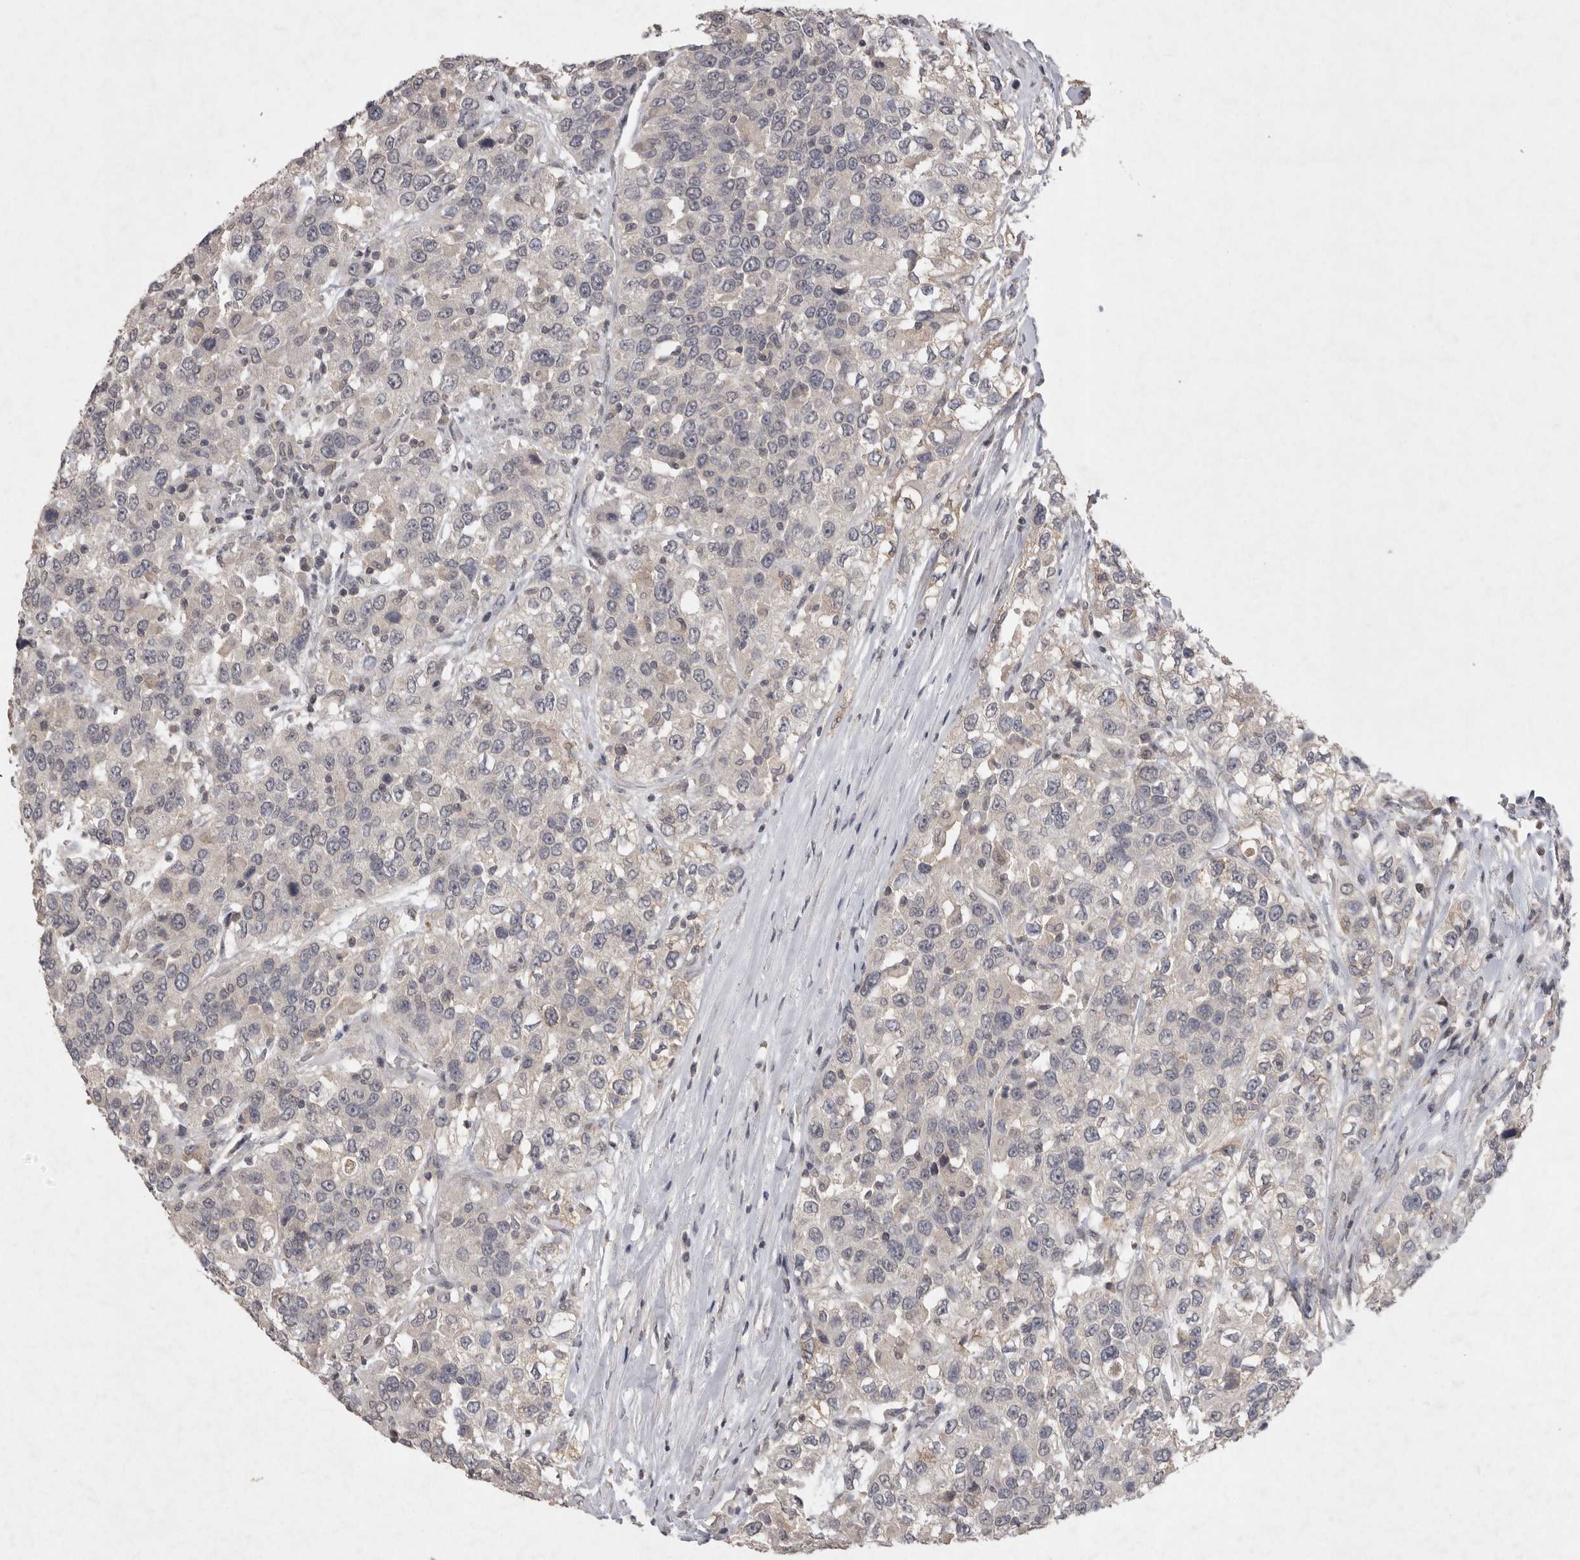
{"staining": {"intensity": "negative", "quantity": "none", "location": "none"}, "tissue": "urothelial cancer", "cell_type": "Tumor cells", "image_type": "cancer", "snomed": [{"axis": "morphology", "description": "Urothelial carcinoma, High grade"}, {"axis": "topography", "description": "Urinary bladder"}], "caption": "Immunohistochemistry of urothelial cancer demonstrates no staining in tumor cells.", "gene": "APLNR", "patient": {"sex": "female", "age": 80}}